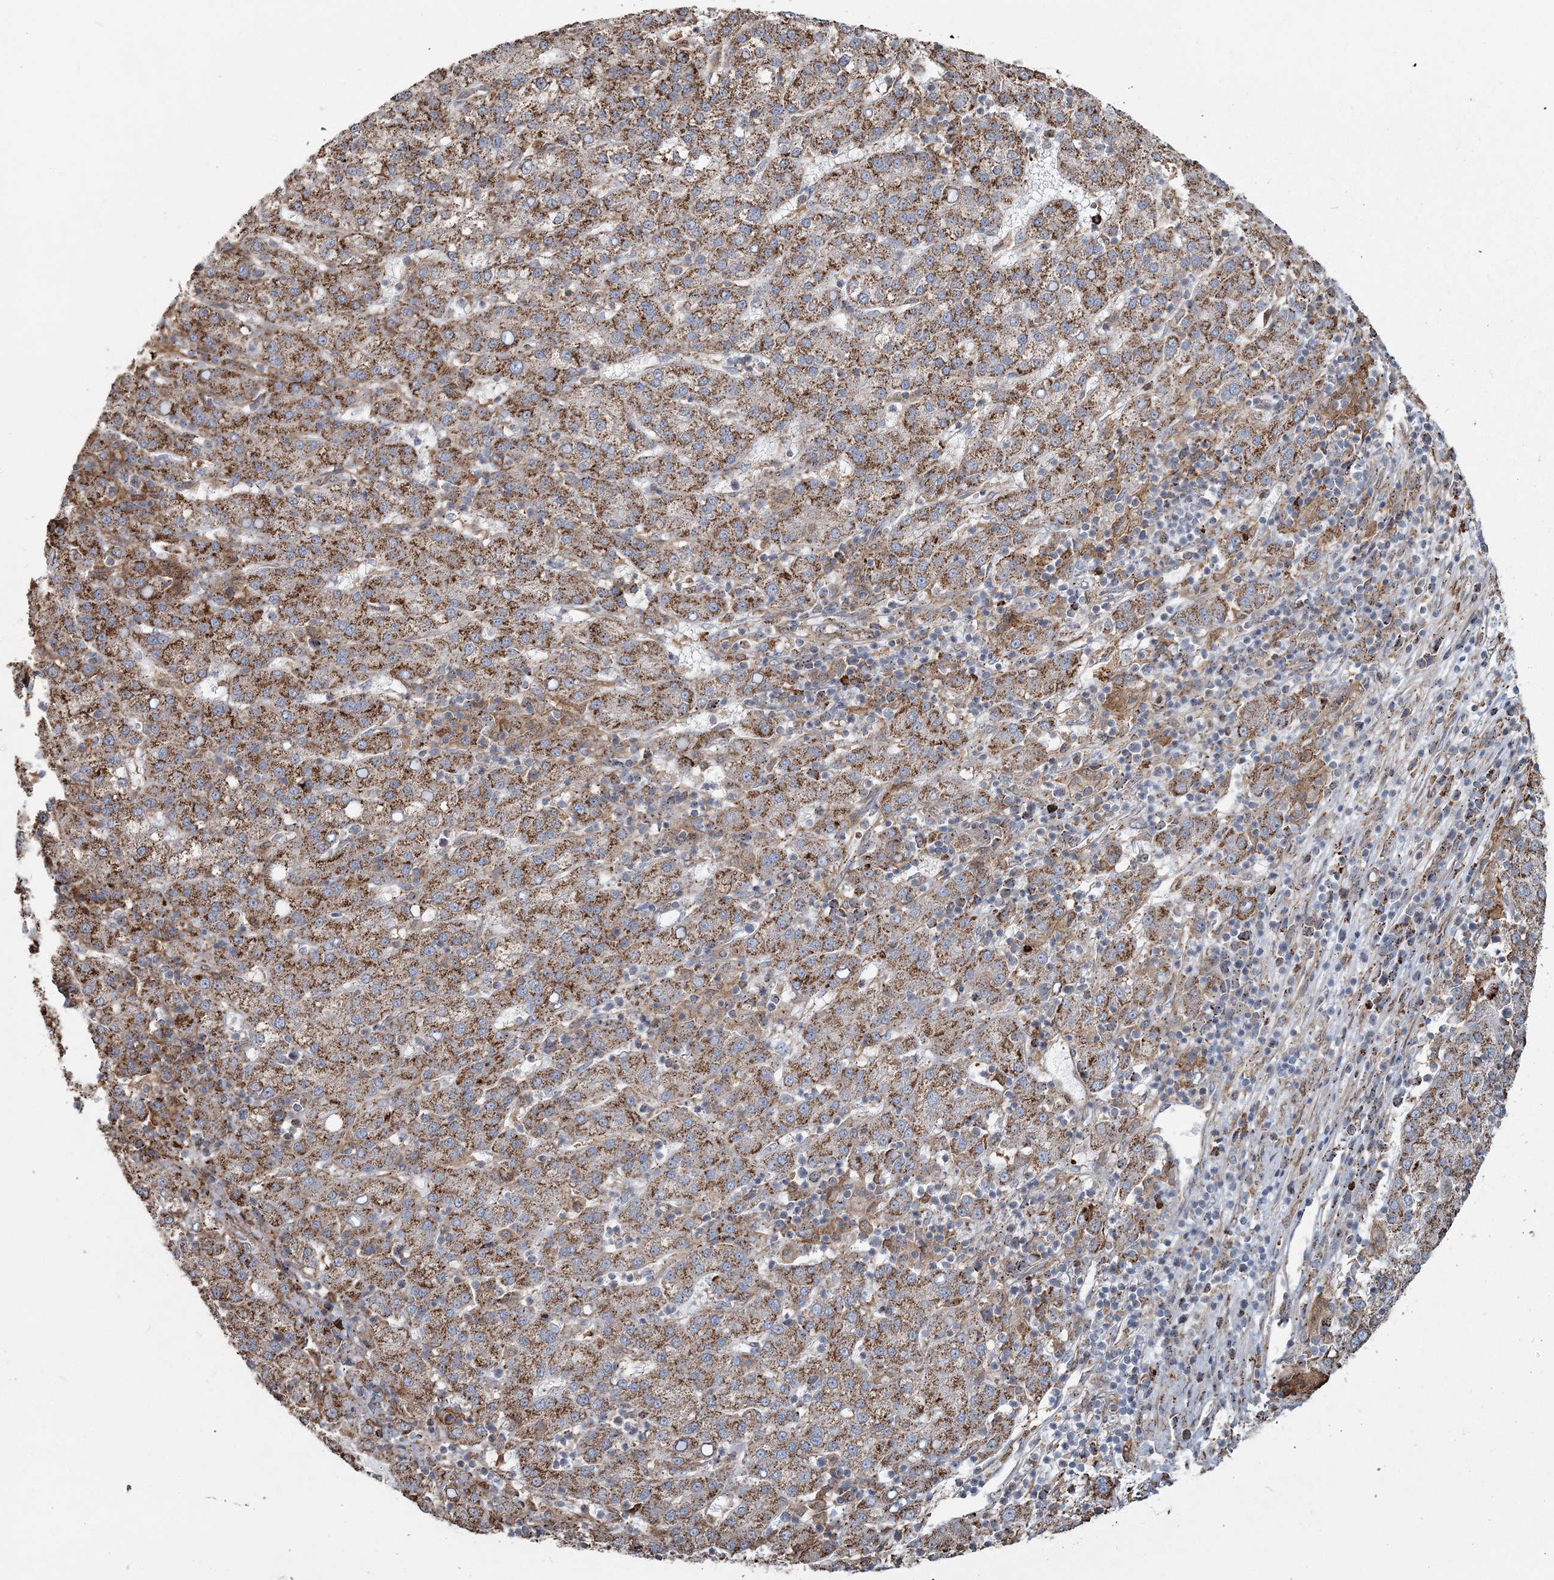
{"staining": {"intensity": "moderate", "quantity": ">75%", "location": "cytoplasmic/membranous"}, "tissue": "liver cancer", "cell_type": "Tumor cells", "image_type": "cancer", "snomed": [{"axis": "morphology", "description": "Carcinoma, Hepatocellular, NOS"}, {"axis": "topography", "description": "Liver"}], "caption": "Immunohistochemistry (IHC) staining of hepatocellular carcinoma (liver), which demonstrates medium levels of moderate cytoplasmic/membranous staining in approximately >75% of tumor cells indicating moderate cytoplasmic/membranous protein positivity. The staining was performed using DAB (3,3'-diaminobenzidine) (brown) for protein detection and nuclei were counterstained in hematoxylin (blue).", "gene": "TRAF3IP2", "patient": {"sex": "female", "age": 58}}